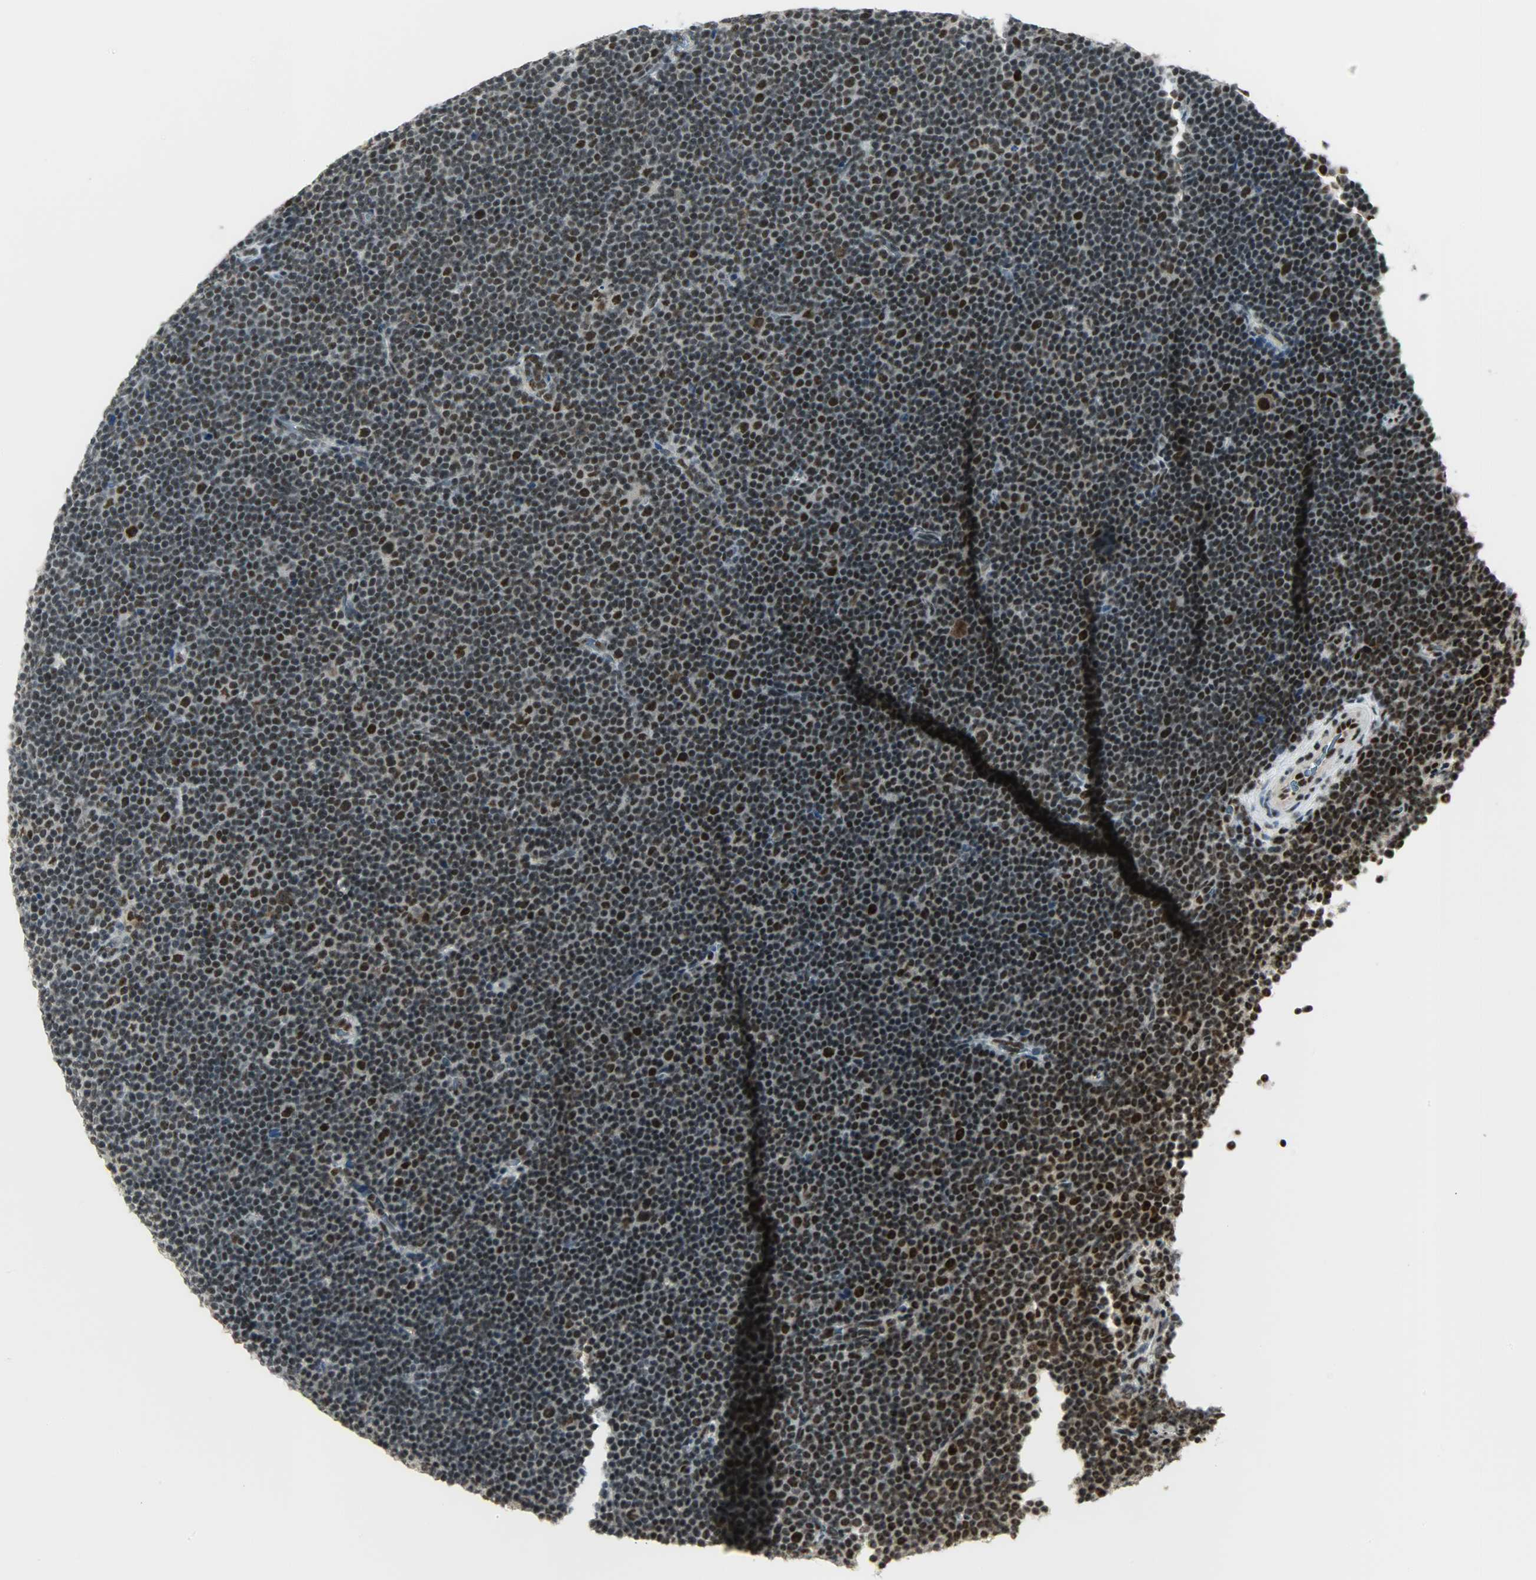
{"staining": {"intensity": "strong", "quantity": ">75%", "location": "nuclear"}, "tissue": "lymphoma", "cell_type": "Tumor cells", "image_type": "cancer", "snomed": [{"axis": "morphology", "description": "Malignant lymphoma, non-Hodgkin's type, Low grade"}, {"axis": "topography", "description": "Lymph node"}], "caption": "Strong nuclear protein positivity is present in about >75% of tumor cells in lymphoma.", "gene": "SUGP1", "patient": {"sex": "female", "age": 67}}